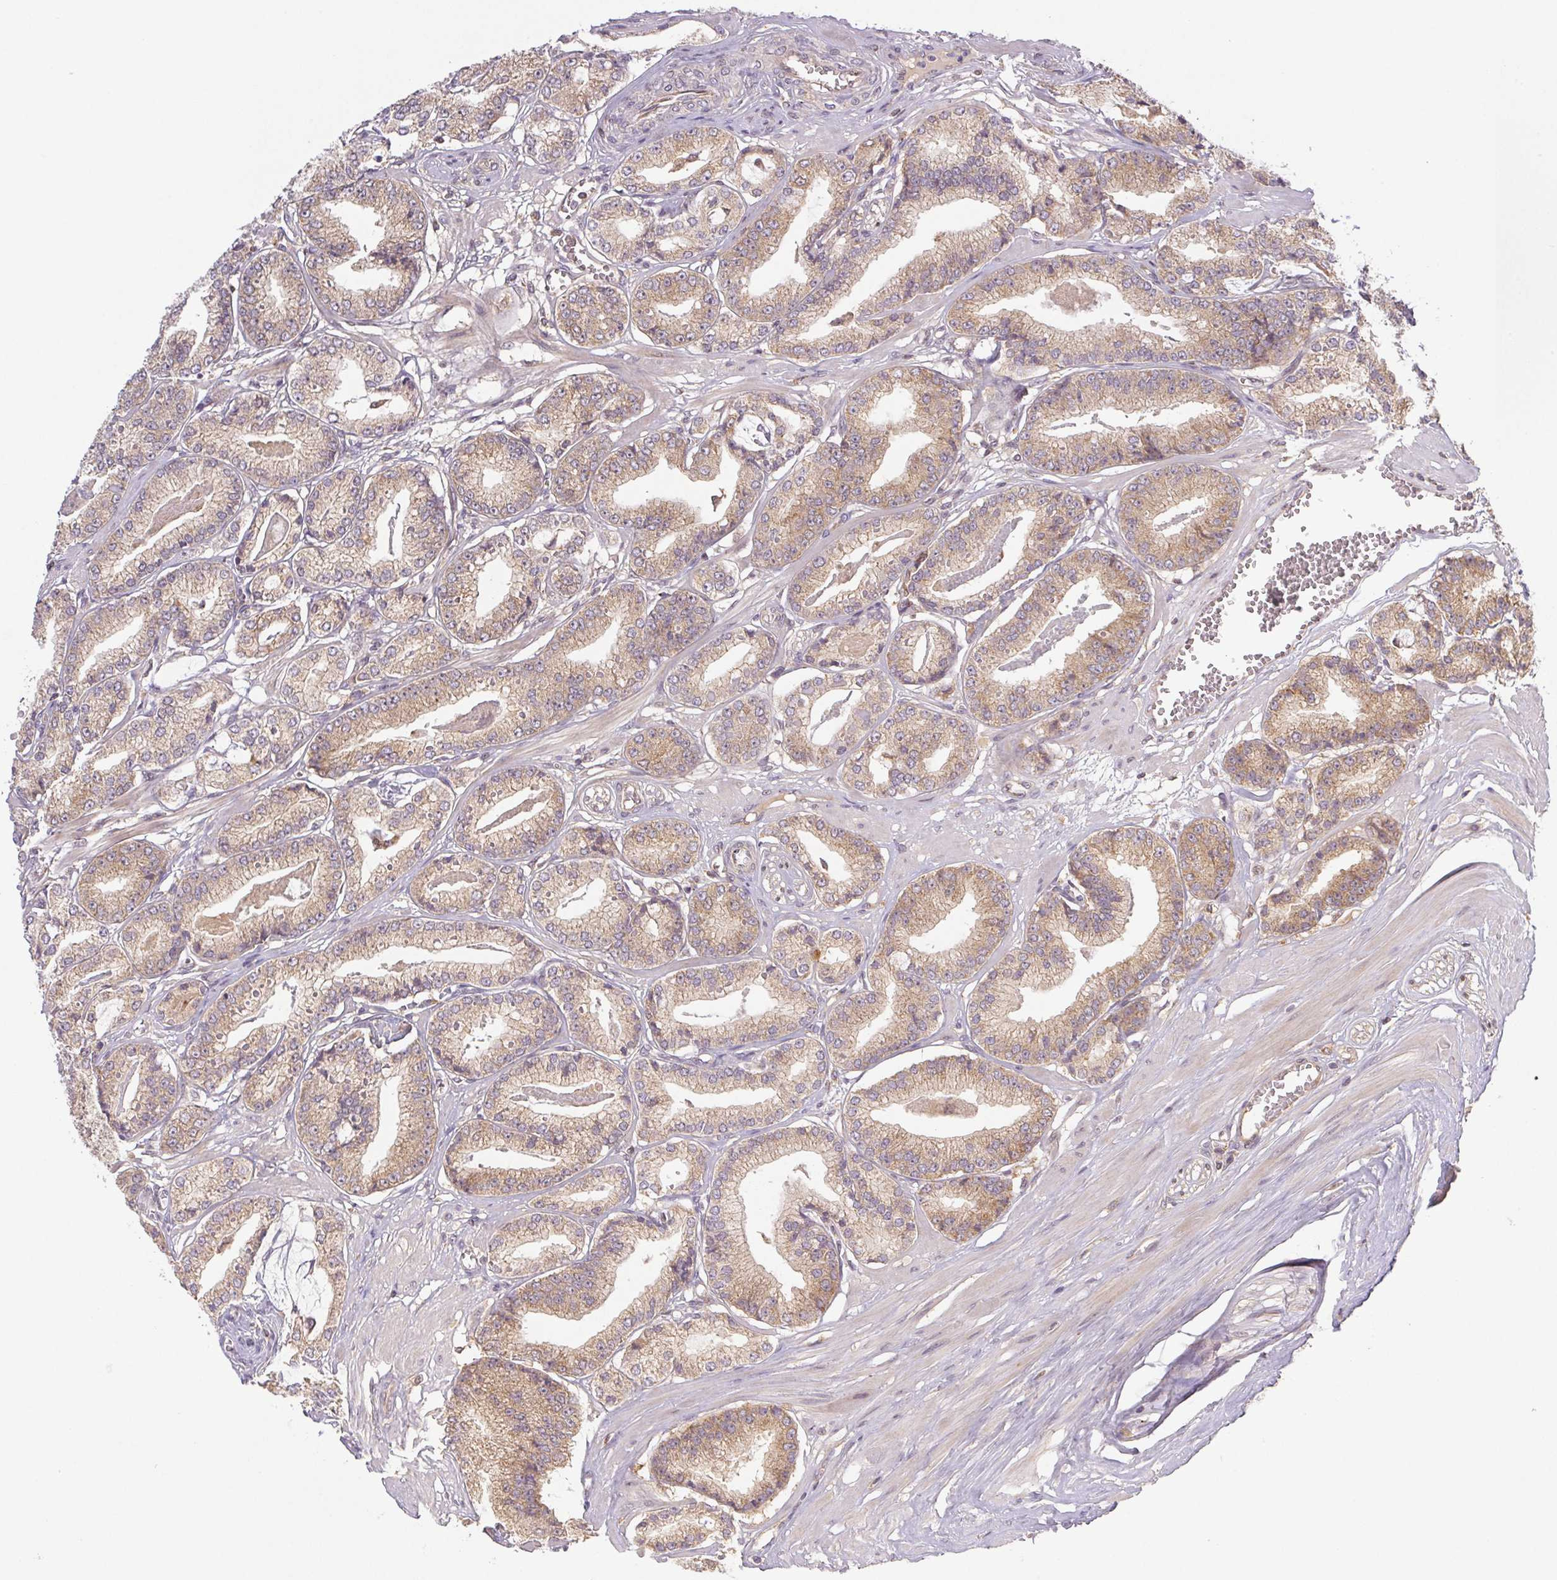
{"staining": {"intensity": "weak", "quantity": ">75%", "location": "cytoplasmic/membranous"}, "tissue": "prostate cancer", "cell_type": "Tumor cells", "image_type": "cancer", "snomed": [{"axis": "morphology", "description": "Adenocarcinoma, High grade"}, {"axis": "topography", "description": "Prostate"}], "caption": "Immunohistochemical staining of human prostate cancer (adenocarcinoma (high-grade)) demonstrates low levels of weak cytoplasmic/membranous protein staining in about >75% of tumor cells.", "gene": "MTHFD1", "patient": {"sex": "male", "age": 71}}